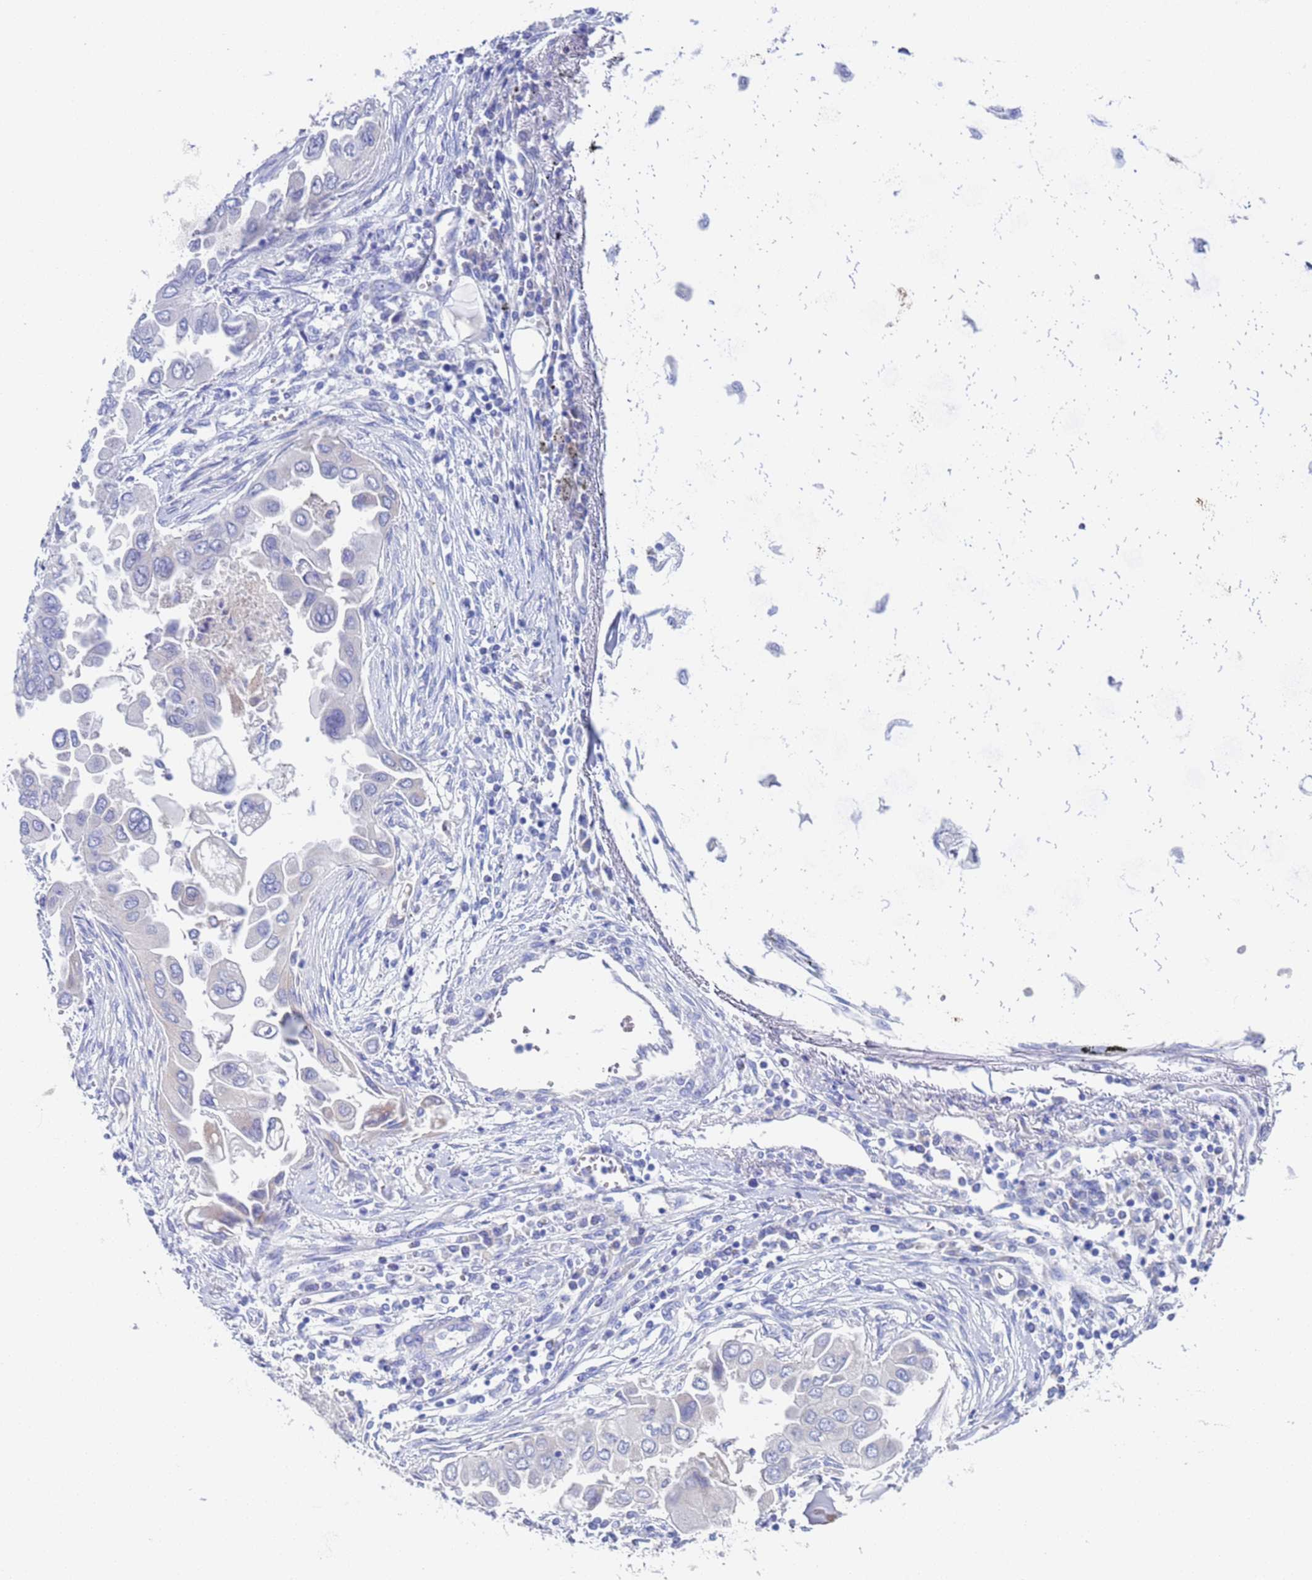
{"staining": {"intensity": "negative", "quantity": "none", "location": "none"}, "tissue": "lung cancer", "cell_type": "Tumor cells", "image_type": "cancer", "snomed": [{"axis": "morphology", "description": "Adenocarcinoma, NOS"}, {"axis": "topography", "description": "Lung"}], "caption": "Human lung adenocarcinoma stained for a protein using IHC shows no expression in tumor cells.", "gene": "PET117", "patient": {"sex": "female", "age": 76}}